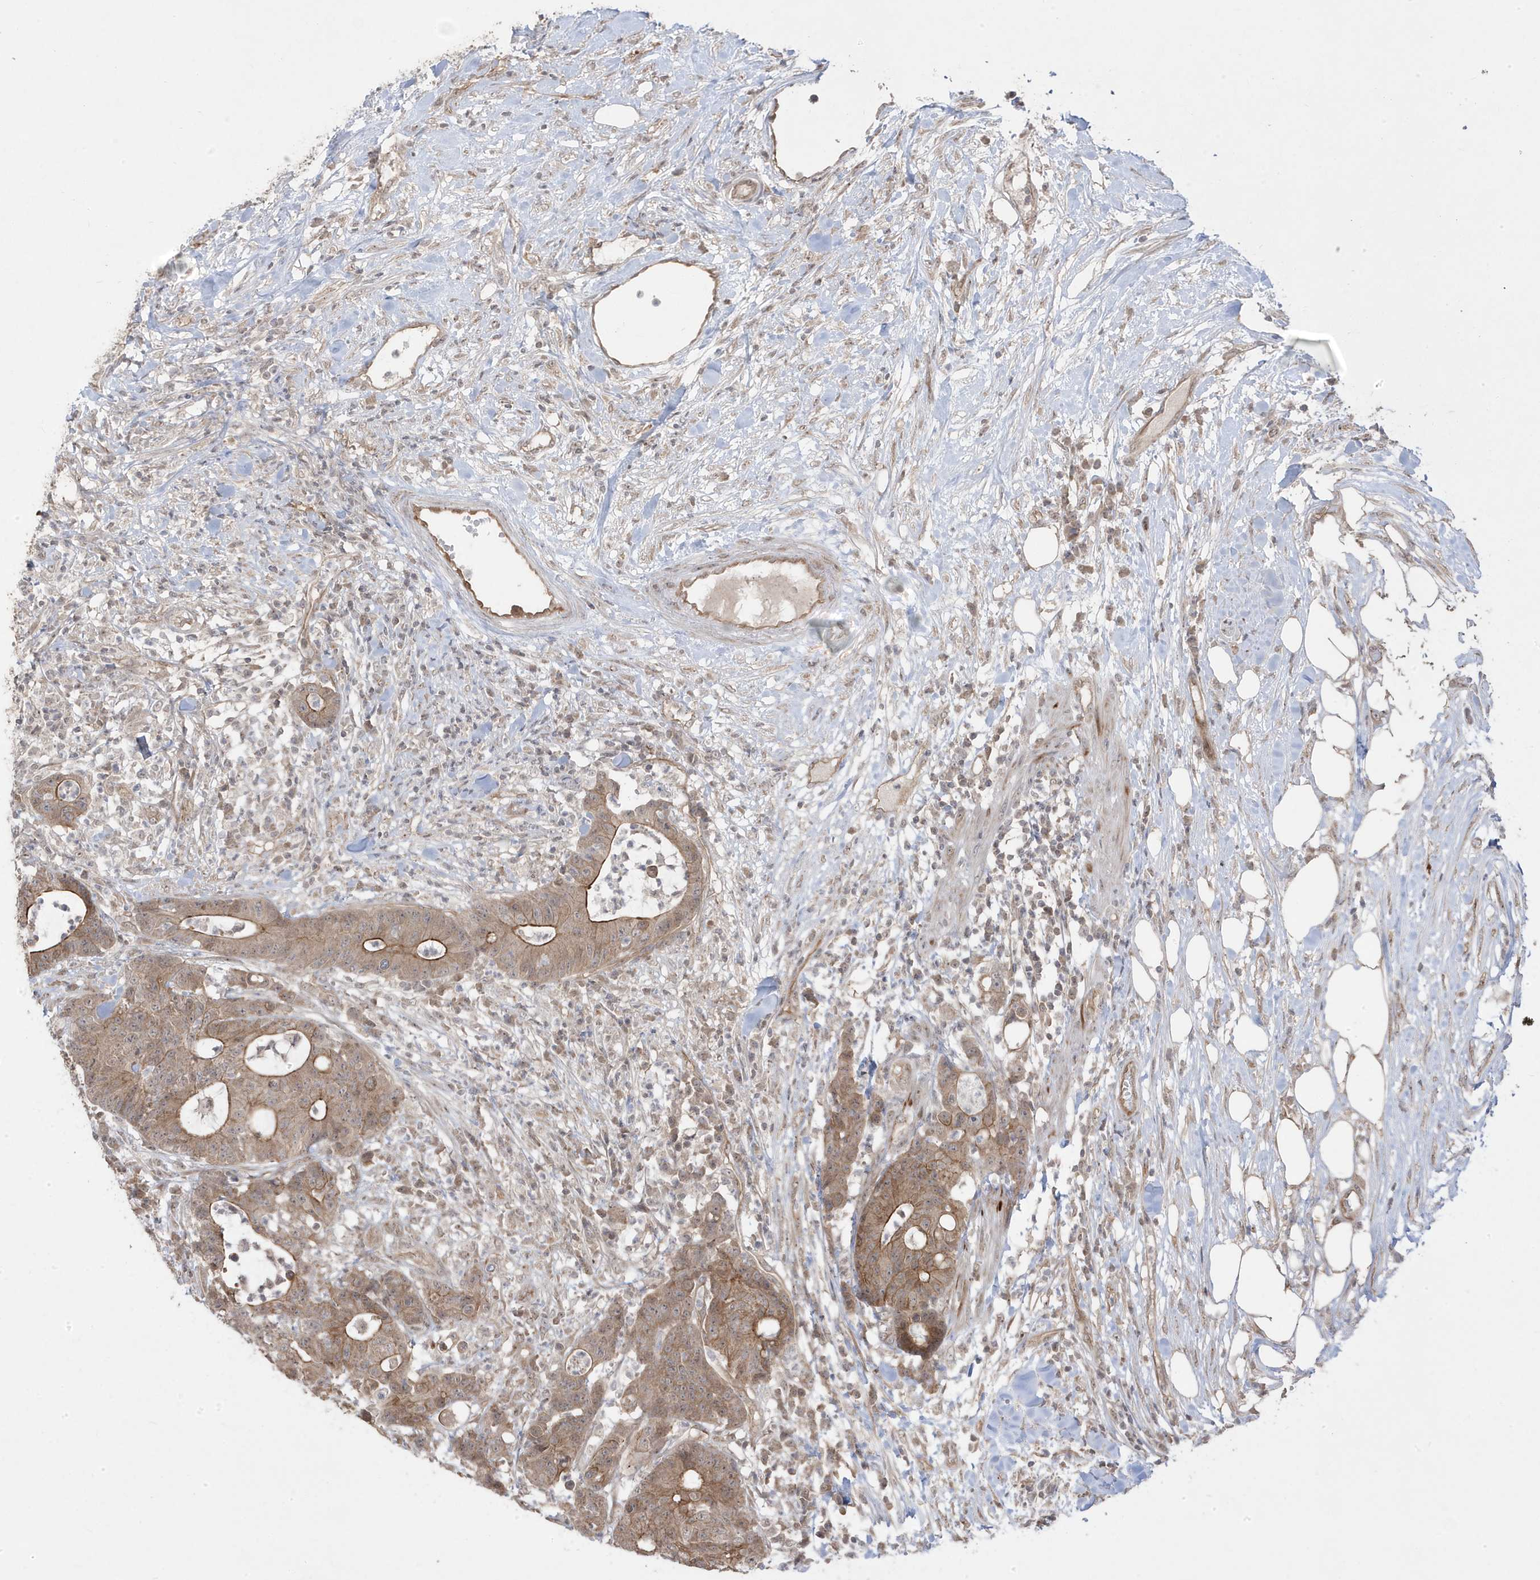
{"staining": {"intensity": "moderate", "quantity": ">75%", "location": "cytoplasmic/membranous"}, "tissue": "colorectal cancer", "cell_type": "Tumor cells", "image_type": "cancer", "snomed": [{"axis": "morphology", "description": "Adenocarcinoma, NOS"}, {"axis": "topography", "description": "Colon"}], "caption": "Protein staining of adenocarcinoma (colorectal) tissue displays moderate cytoplasmic/membranous positivity in about >75% of tumor cells.", "gene": "DNAJC12", "patient": {"sex": "female", "age": 84}}